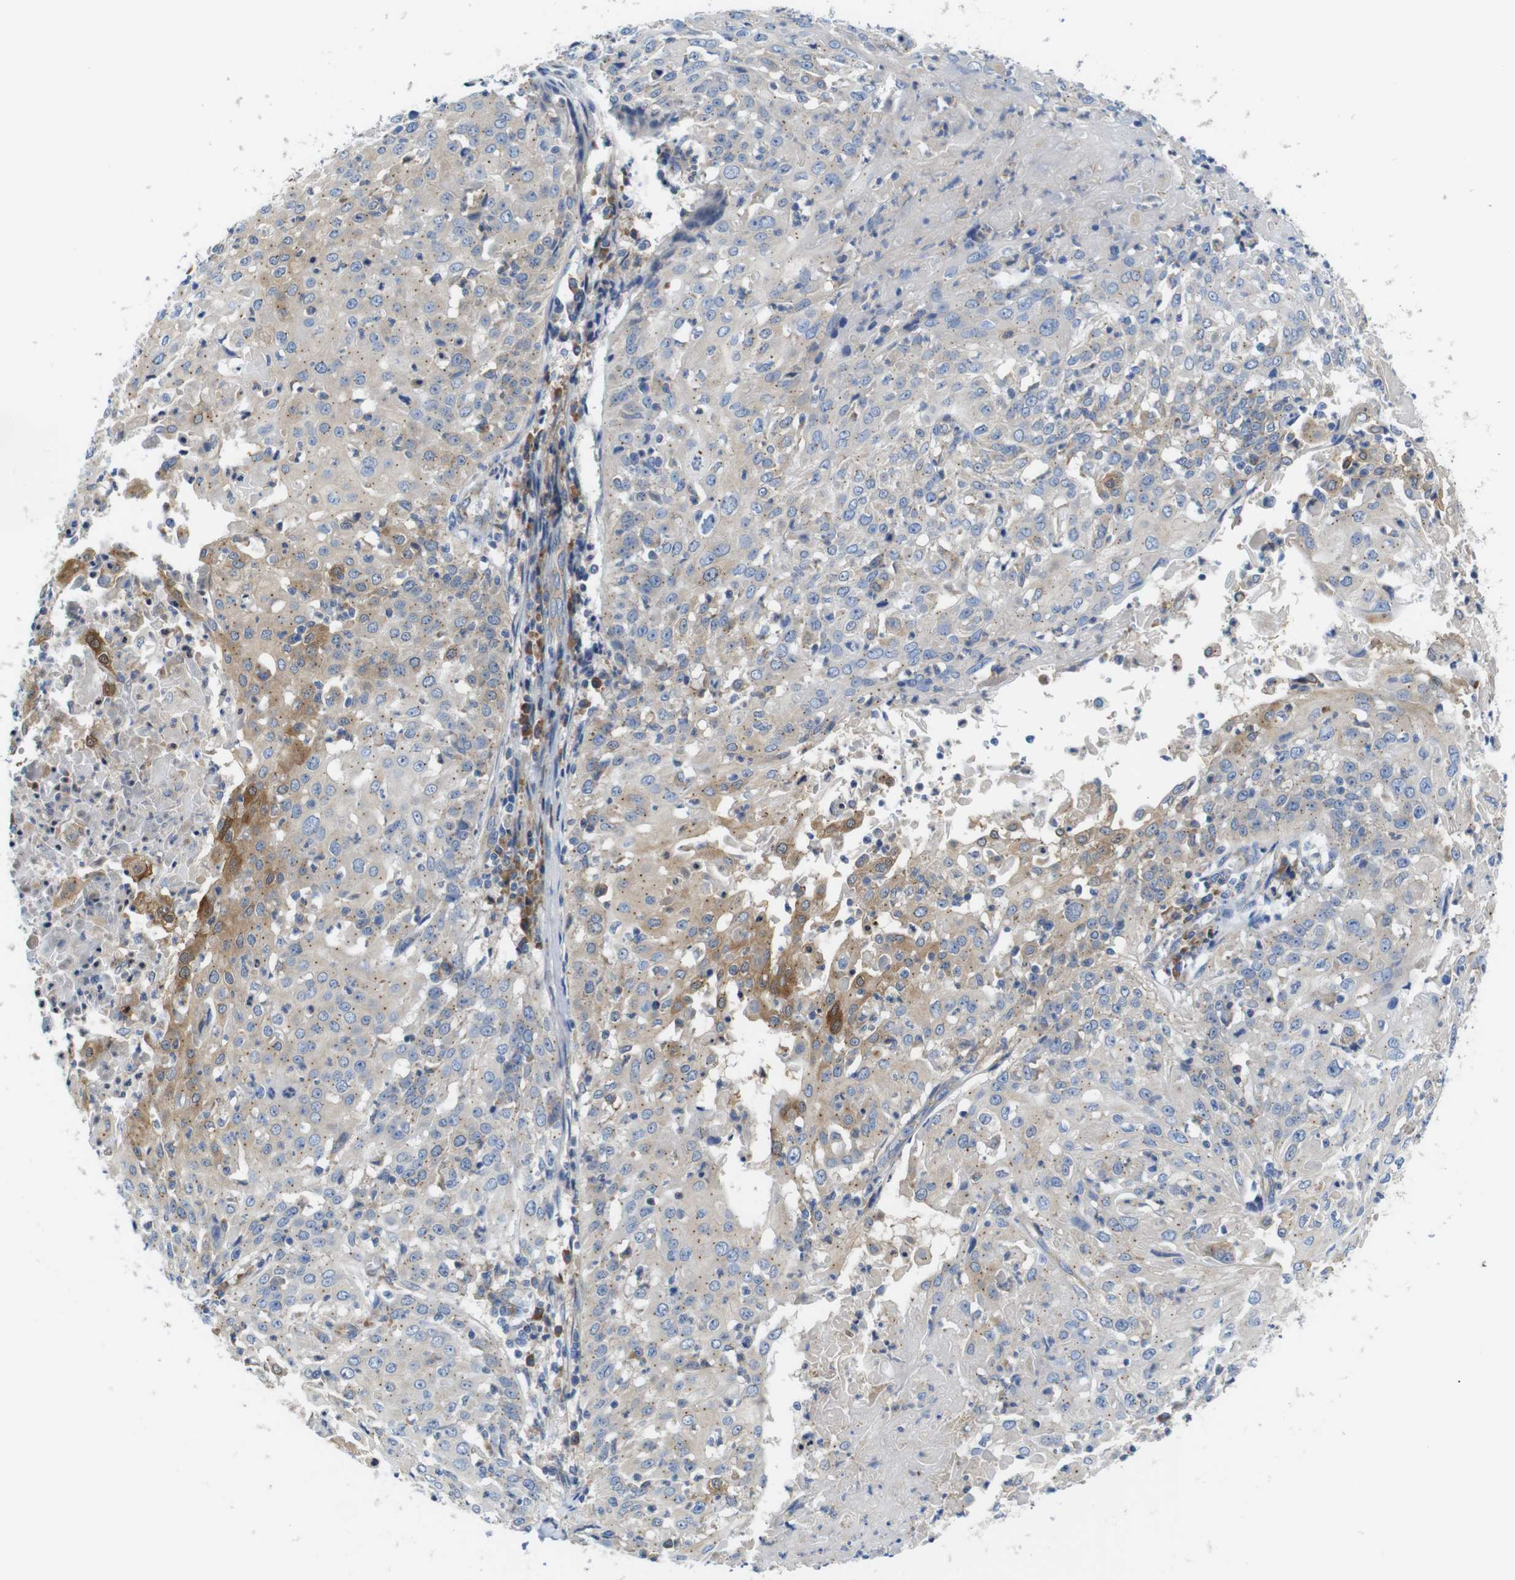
{"staining": {"intensity": "moderate", "quantity": "<25%", "location": "cytoplasmic/membranous"}, "tissue": "cervical cancer", "cell_type": "Tumor cells", "image_type": "cancer", "snomed": [{"axis": "morphology", "description": "Squamous cell carcinoma, NOS"}, {"axis": "topography", "description": "Cervix"}], "caption": "Cervical squamous cell carcinoma was stained to show a protein in brown. There is low levels of moderate cytoplasmic/membranous expression in about <25% of tumor cells. (IHC, brightfield microscopy, high magnification).", "gene": "DDRGK1", "patient": {"sex": "female", "age": 39}}